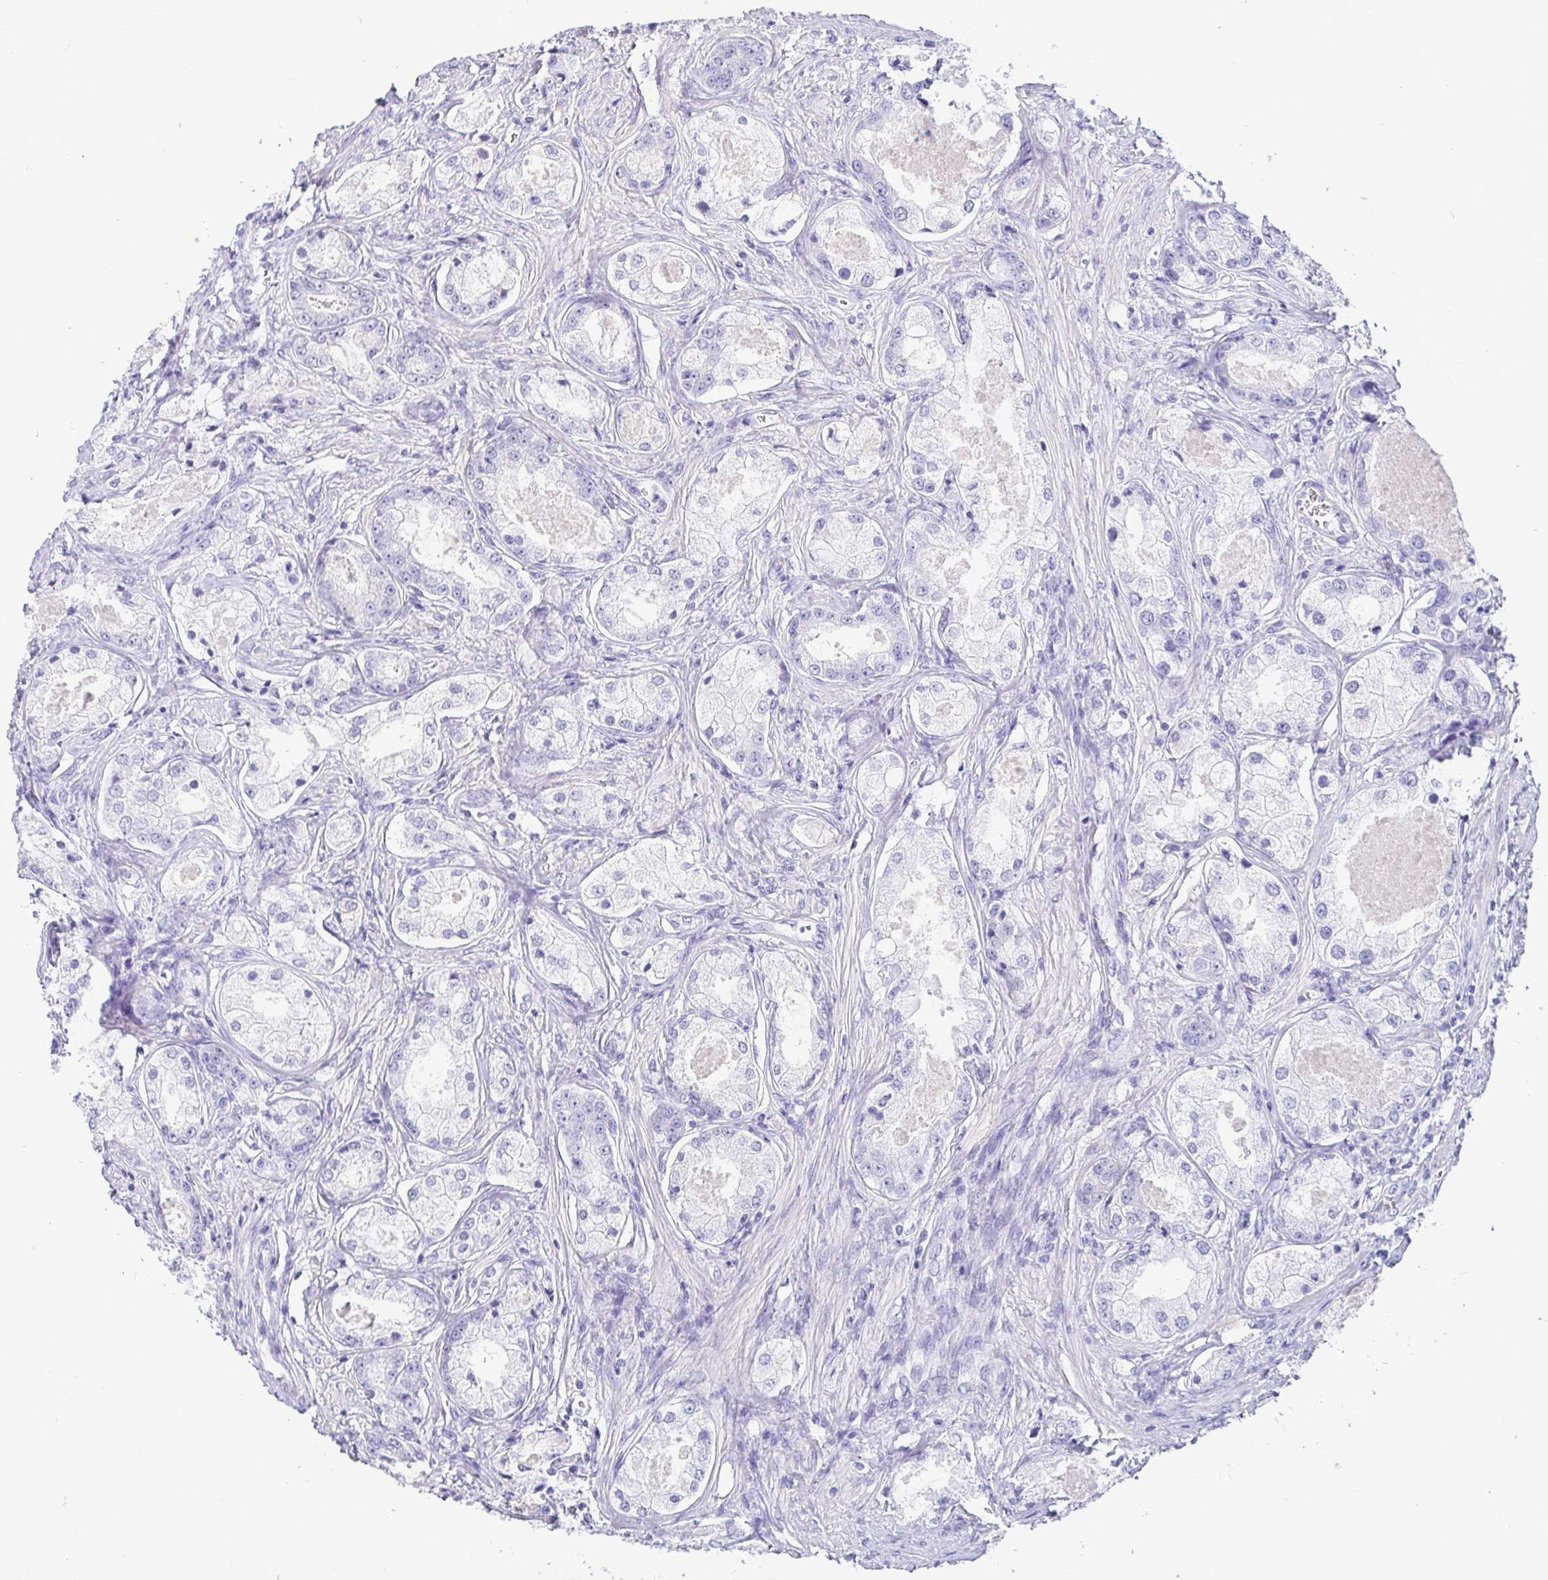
{"staining": {"intensity": "negative", "quantity": "none", "location": "none"}, "tissue": "prostate cancer", "cell_type": "Tumor cells", "image_type": "cancer", "snomed": [{"axis": "morphology", "description": "Adenocarcinoma, Low grade"}, {"axis": "topography", "description": "Prostate"}], "caption": "Immunohistochemistry (IHC) histopathology image of low-grade adenocarcinoma (prostate) stained for a protein (brown), which shows no staining in tumor cells. The staining was performed using DAB (3,3'-diaminobenzidine) to visualize the protein expression in brown, while the nuclei were stained in blue with hematoxylin (Magnification: 20x).", "gene": "TMEM241", "patient": {"sex": "male", "age": 68}}